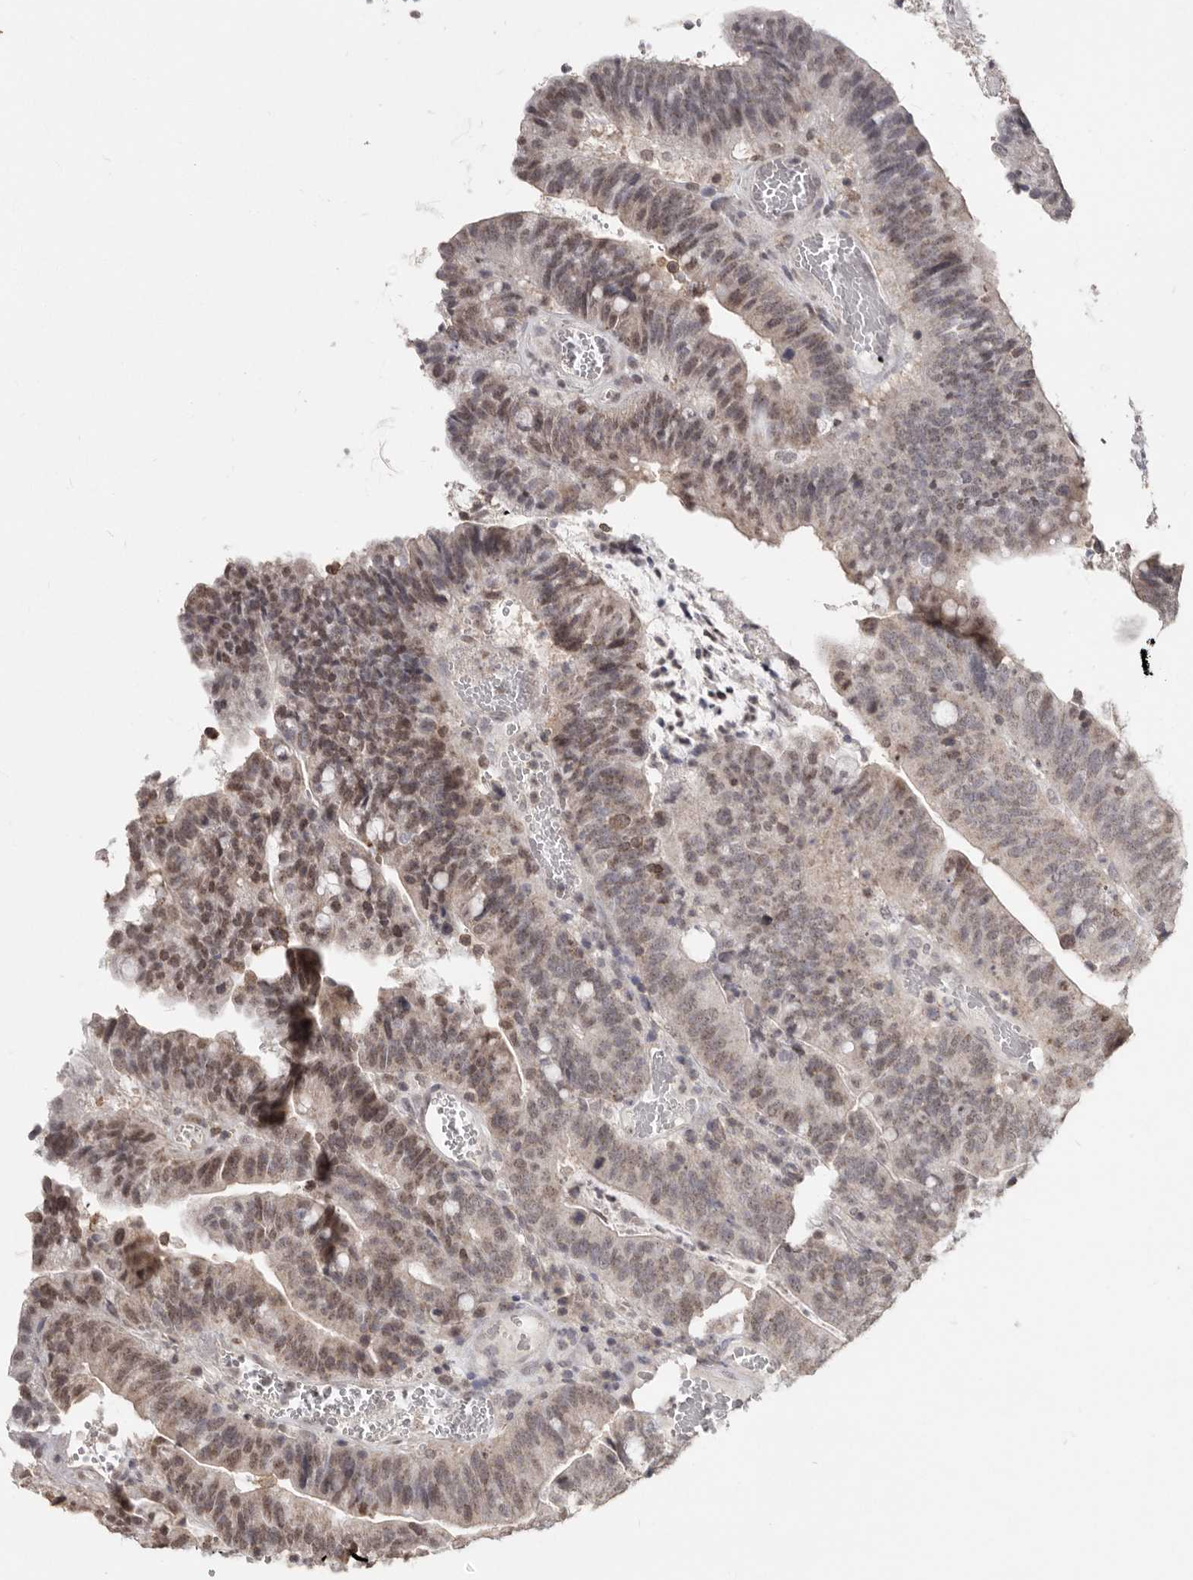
{"staining": {"intensity": "weak", "quantity": "25%-75%", "location": "nuclear"}, "tissue": "colorectal cancer", "cell_type": "Tumor cells", "image_type": "cancer", "snomed": [{"axis": "morphology", "description": "Adenocarcinoma, NOS"}, {"axis": "topography", "description": "Colon"}], "caption": "Immunohistochemistry (IHC) of human colorectal cancer shows low levels of weak nuclear positivity in approximately 25%-75% of tumor cells. The staining was performed using DAB (3,3'-diaminobenzidine), with brown indicating positive protein expression. Nuclei are stained blue with hematoxylin.", "gene": "LINGO2", "patient": {"sex": "female", "age": 66}}